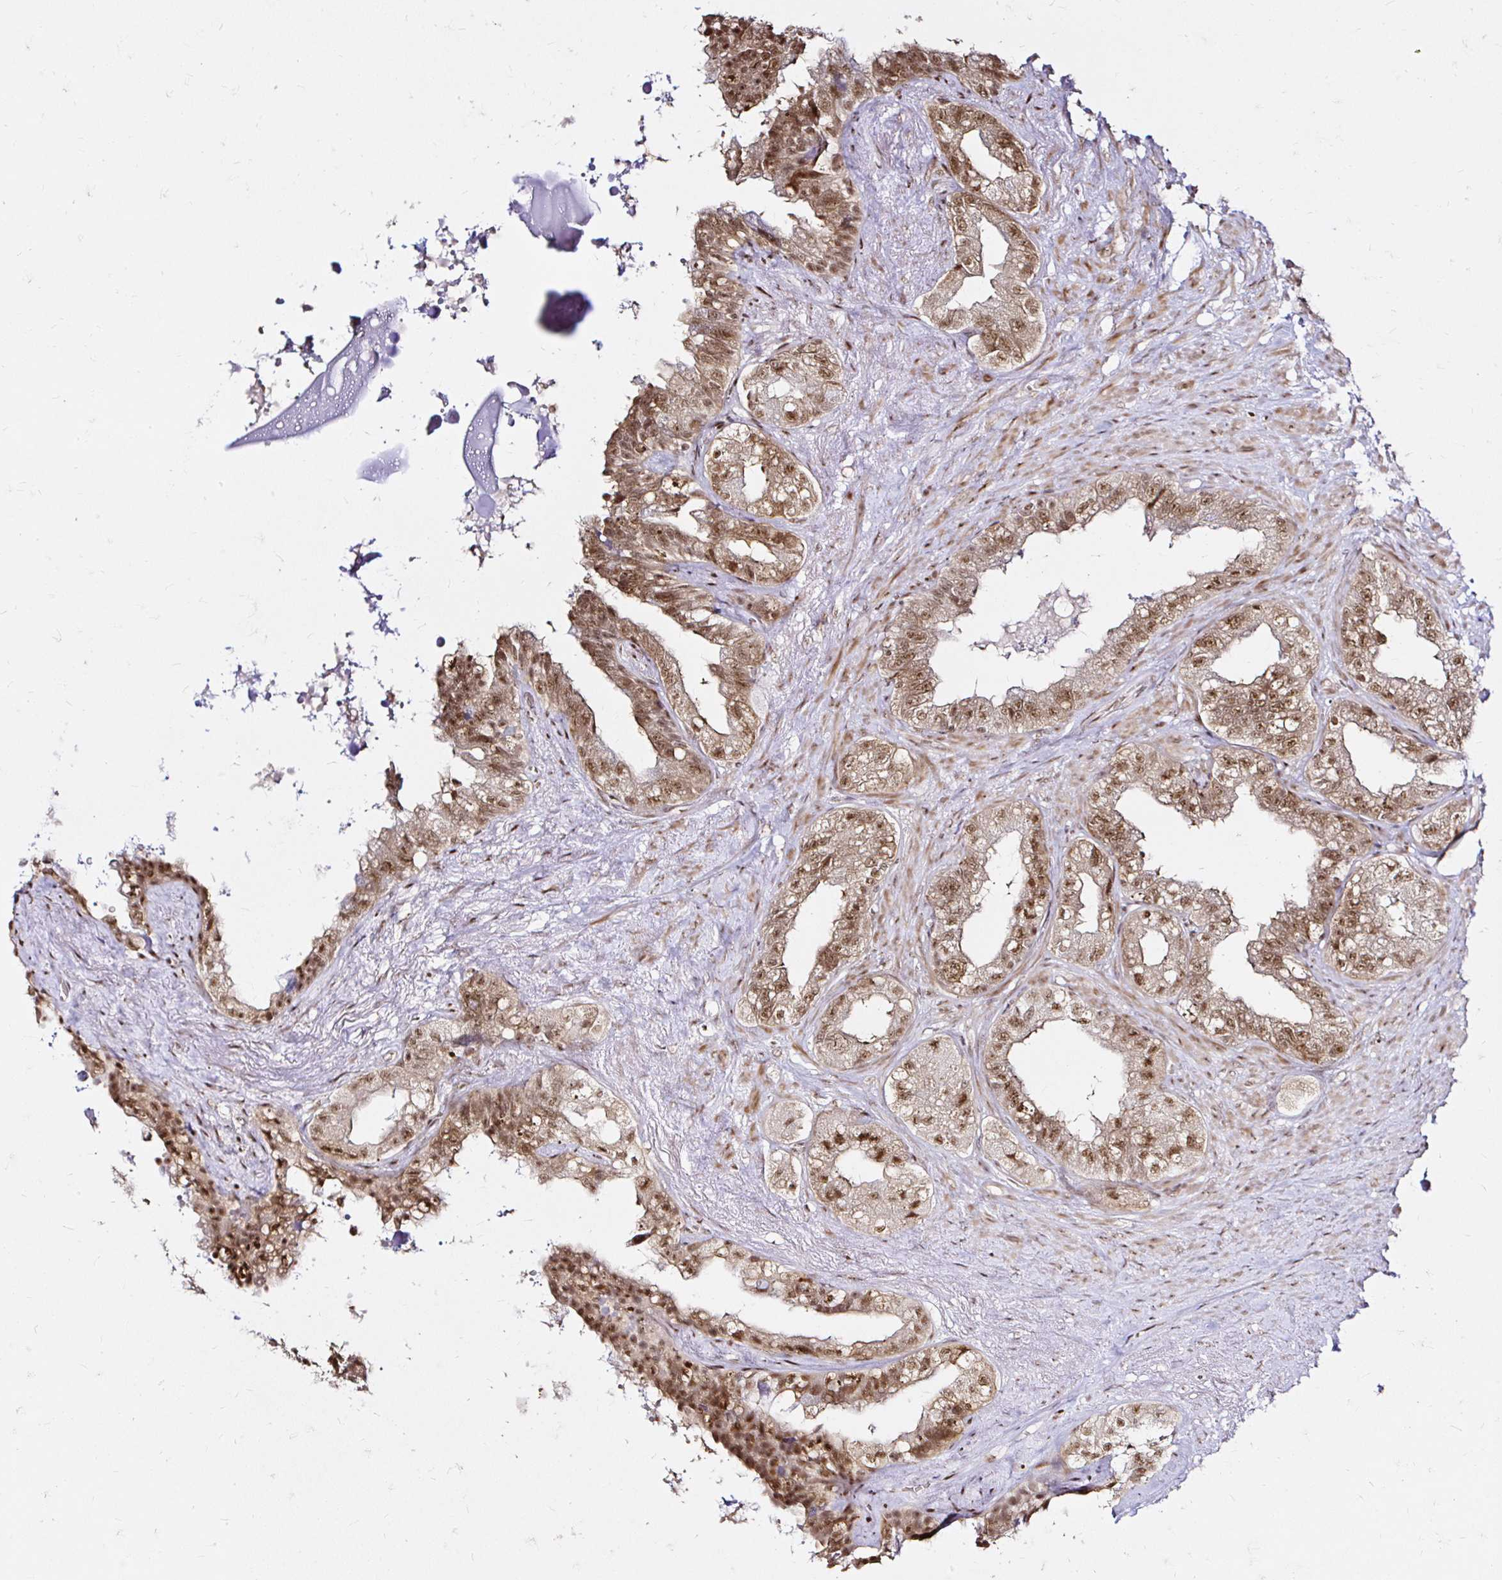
{"staining": {"intensity": "moderate", "quantity": ">75%", "location": "nuclear"}, "tissue": "seminal vesicle", "cell_type": "Glandular cells", "image_type": "normal", "snomed": [{"axis": "morphology", "description": "Normal tissue, NOS"}, {"axis": "topography", "description": "Seminal veicle"}, {"axis": "topography", "description": "Peripheral nerve tissue"}], "caption": "Protein analysis of unremarkable seminal vesicle reveals moderate nuclear positivity in about >75% of glandular cells. (DAB (3,3'-diaminobenzidine) = brown stain, brightfield microscopy at high magnification).", "gene": "SNRPC", "patient": {"sex": "male", "age": 76}}